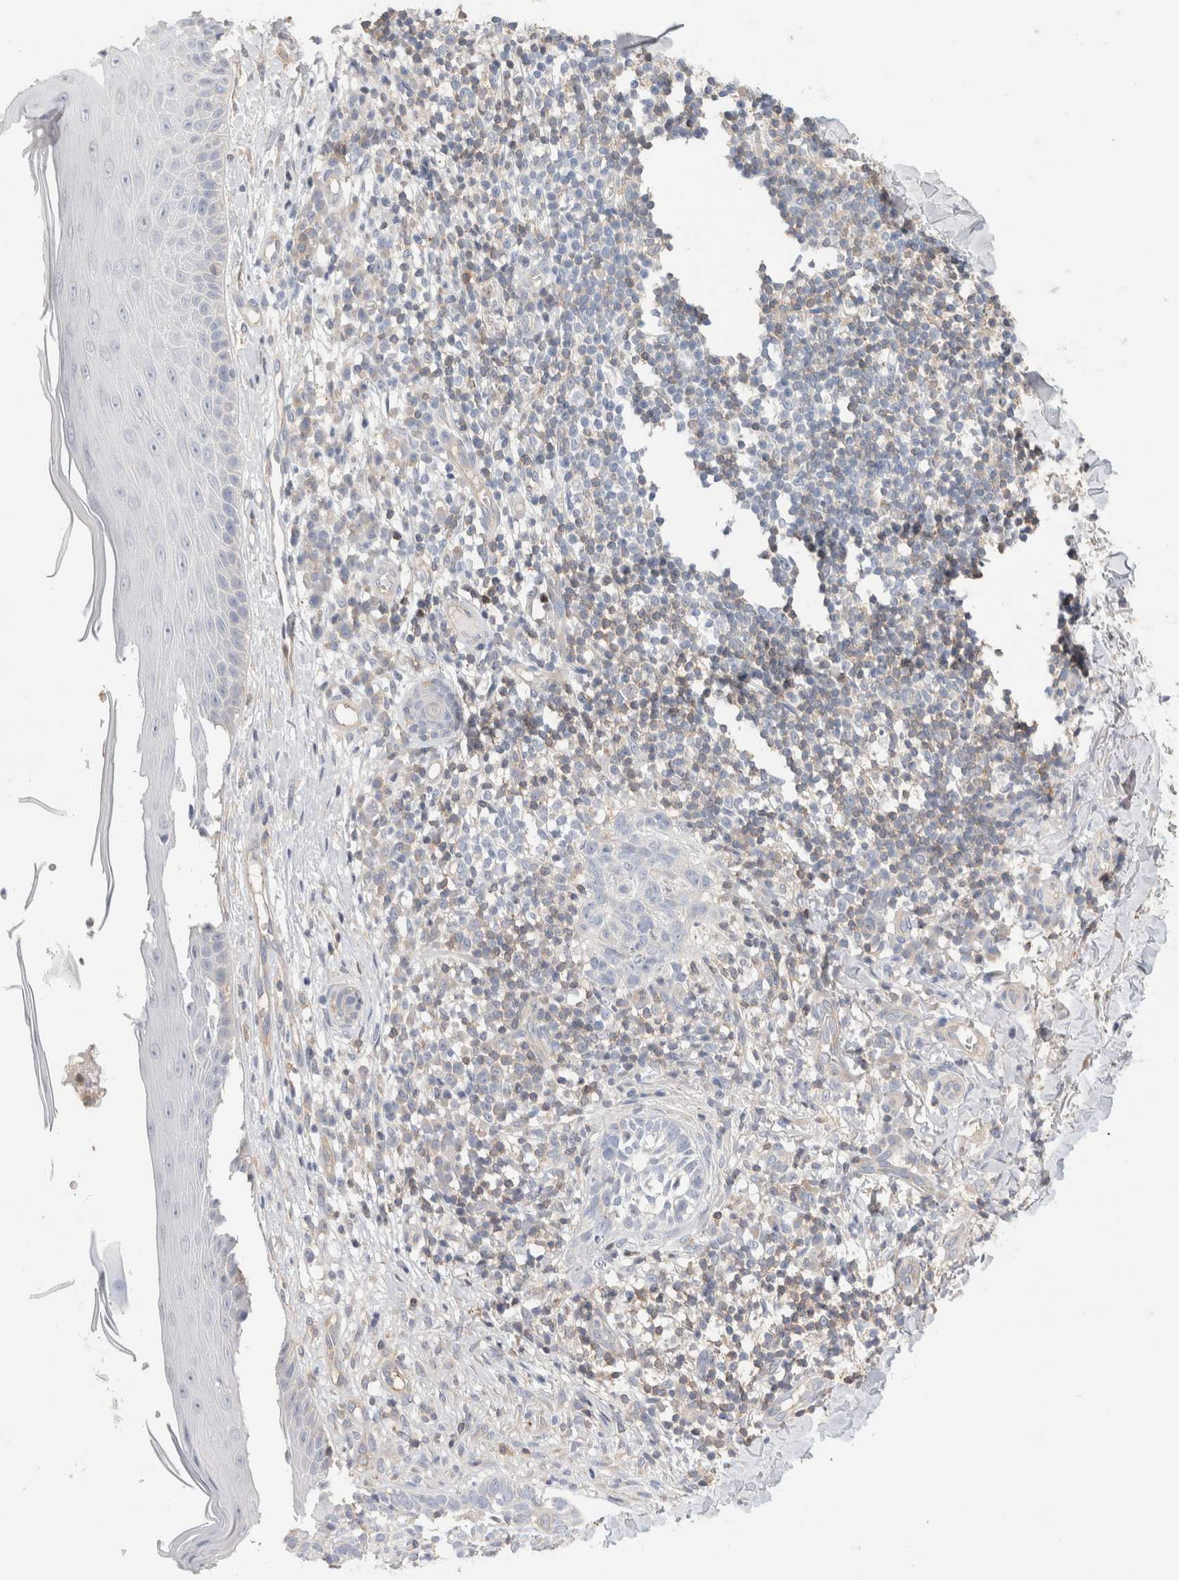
{"staining": {"intensity": "negative", "quantity": "none", "location": "none"}, "tissue": "skin cancer", "cell_type": "Tumor cells", "image_type": "cancer", "snomed": [{"axis": "morphology", "description": "Normal tissue, NOS"}, {"axis": "morphology", "description": "Basal cell carcinoma"}, {"axis": "topography", "description": "Skin"}], "caption": "IHC of basal cell carcinoma (skin) shows no expression in tumor cells.", "gene": "CAPN2", "patient": {"sex": "male", "age": 67}}